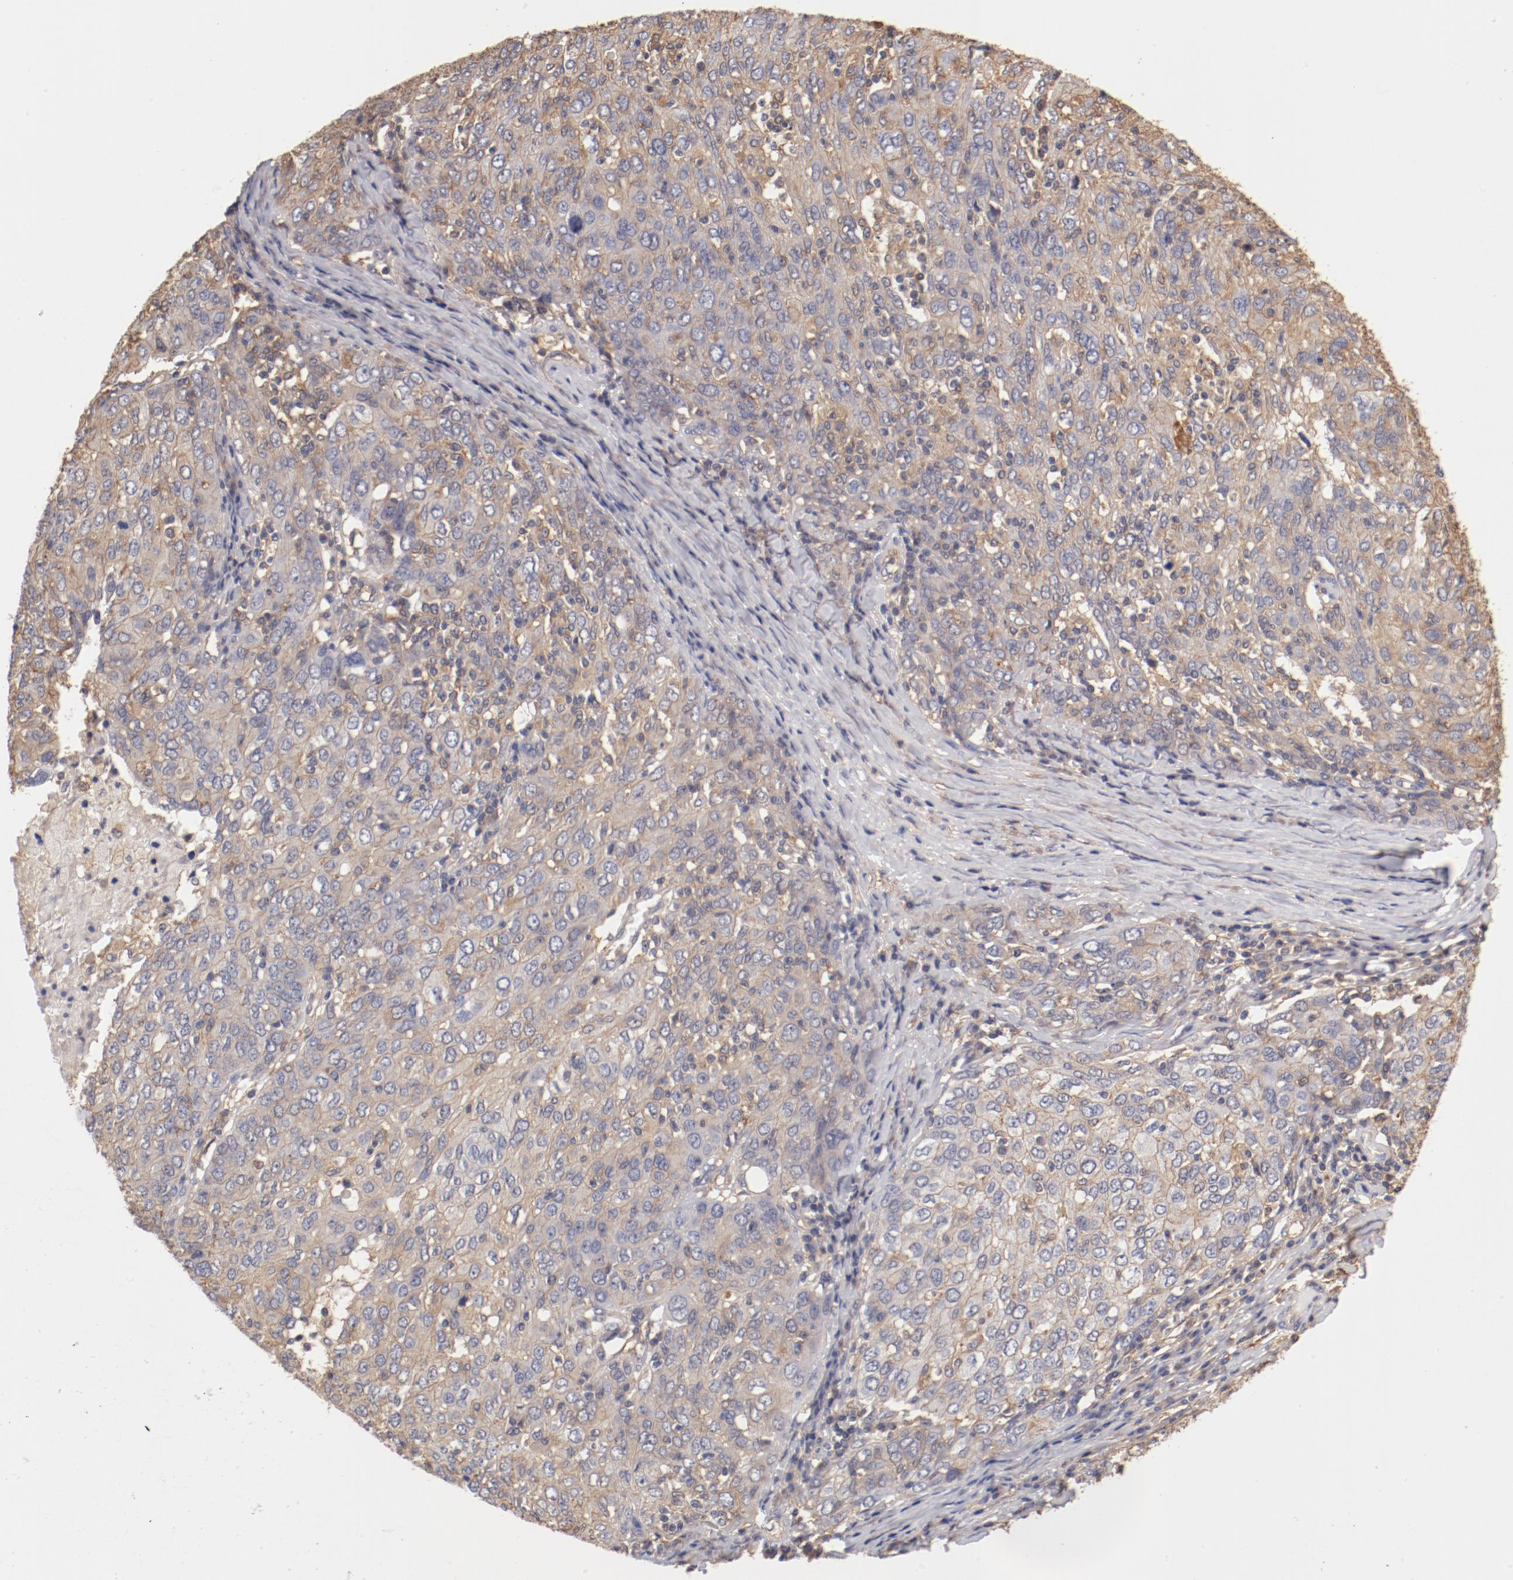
{"staining": {"intensity": "weak", "quantity": "25%-75%", "location": "cytoplasmic/membranous"}, "tissue": "ovarian cancer", "cell_type": "Tumor cells", "image_type": "cancer", "snomed": [{"axis": "morphology", "description": "Carcinoma, endometroid"}, {"axis": "topography", "description": "Ovary"}], "caption": "Immunohistochemistry (IHC) micrograph of human ovarian cancer stained for a protein (brown), which displays low levels of weak cytoplasmic/membranous positivity in about 25%-75% of tumor cells.", "gene": "FCMR", "patient": {"sex": "female", "age": 50}}